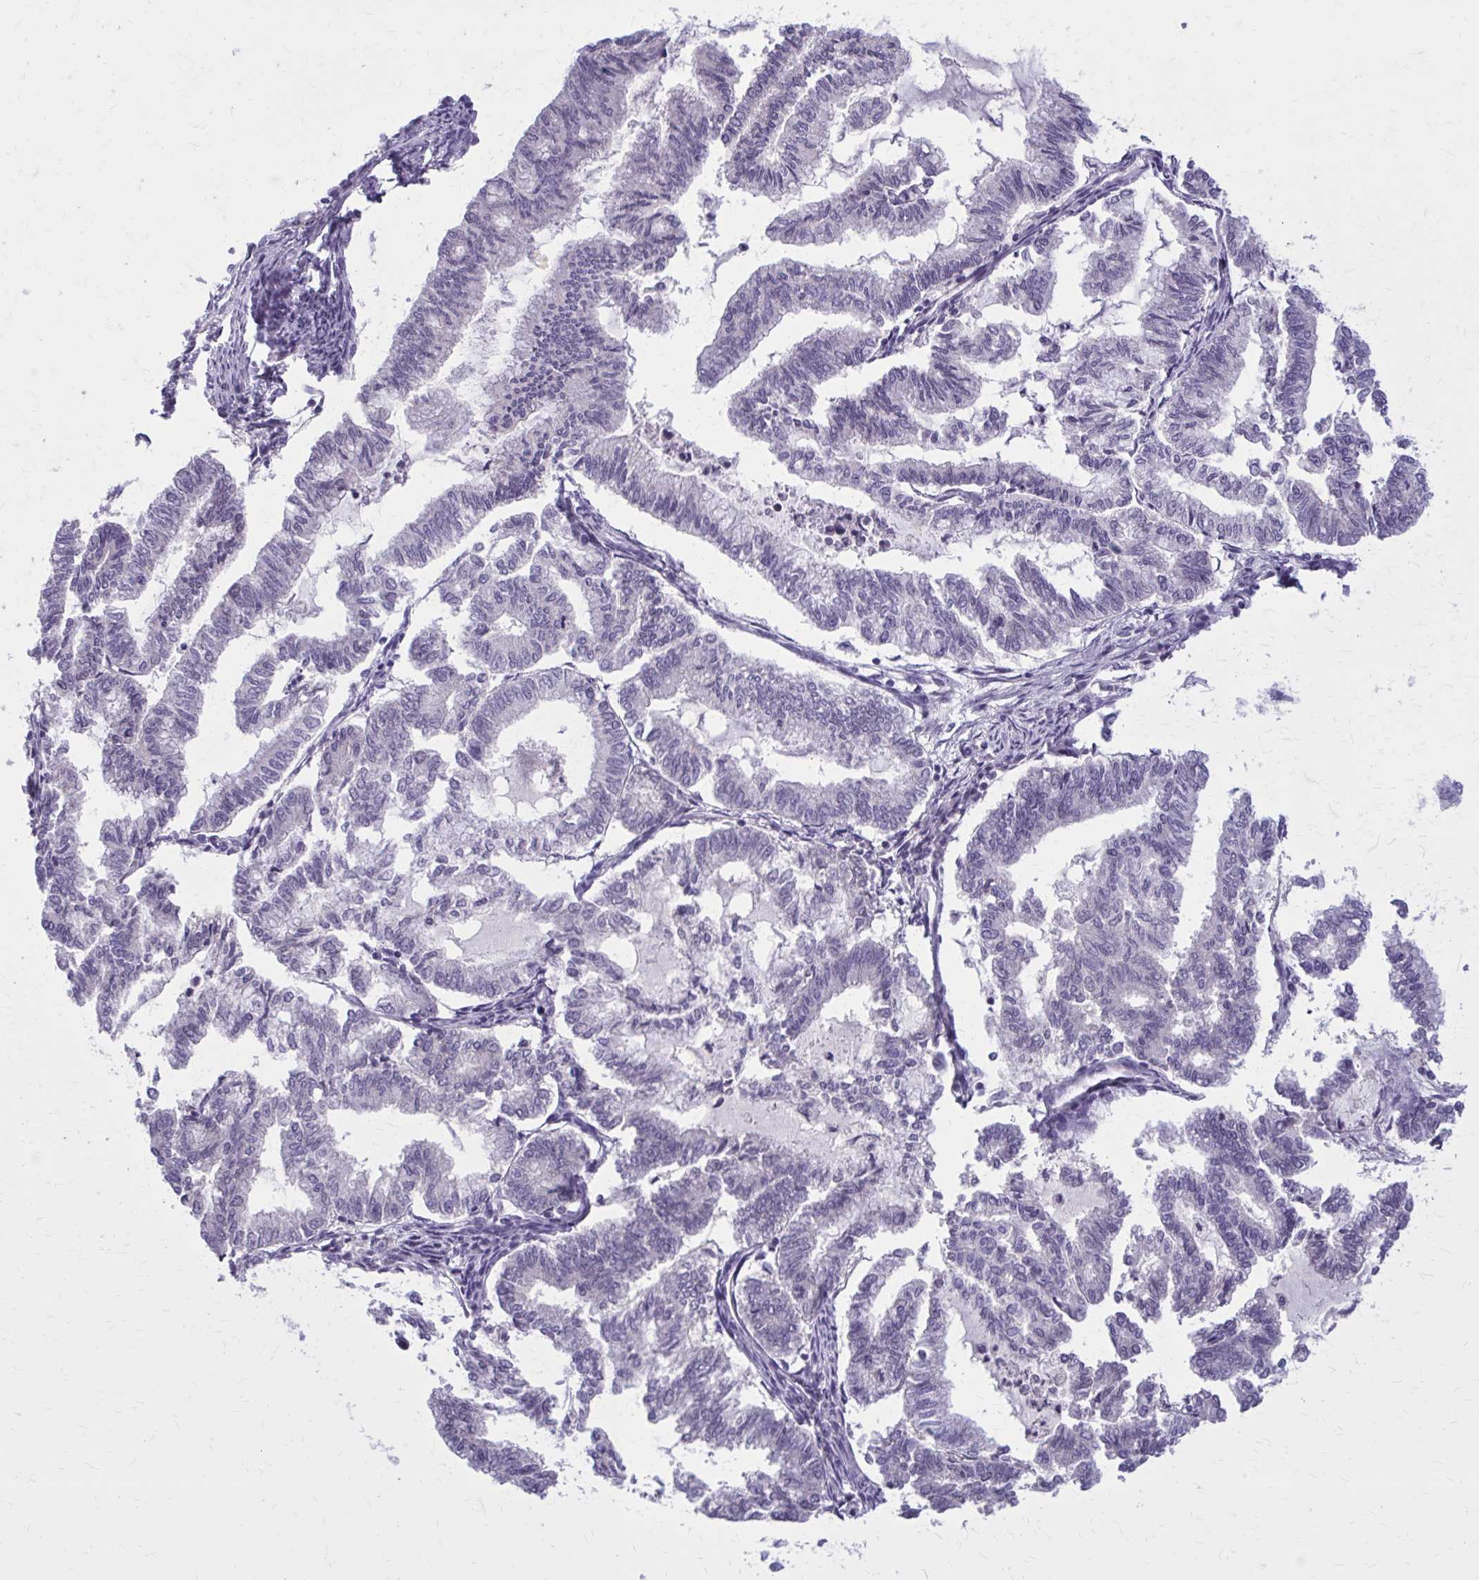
{"staining": {"intensity": "negative", "quantity": "none", "location": "none"}, "tissue": "endometrial cancer", "cell_type": "Tumor cells", "image_type": "cancer", "snomed": [{"axis": "morphology", "description": "Adenocarcinoma, NOS"}, {"axis": "topography", "description": "Endometrium"}], "caption": "The micrograph displays no staining of tumor cells in endometrial adenocarcinoma. (DAB (3,3'-diaminobenzidine) immunohistochemistry with hematoxylin counter stain).", "gene": "OR4A47", "patient": {"sex": "female", "age": 79}}